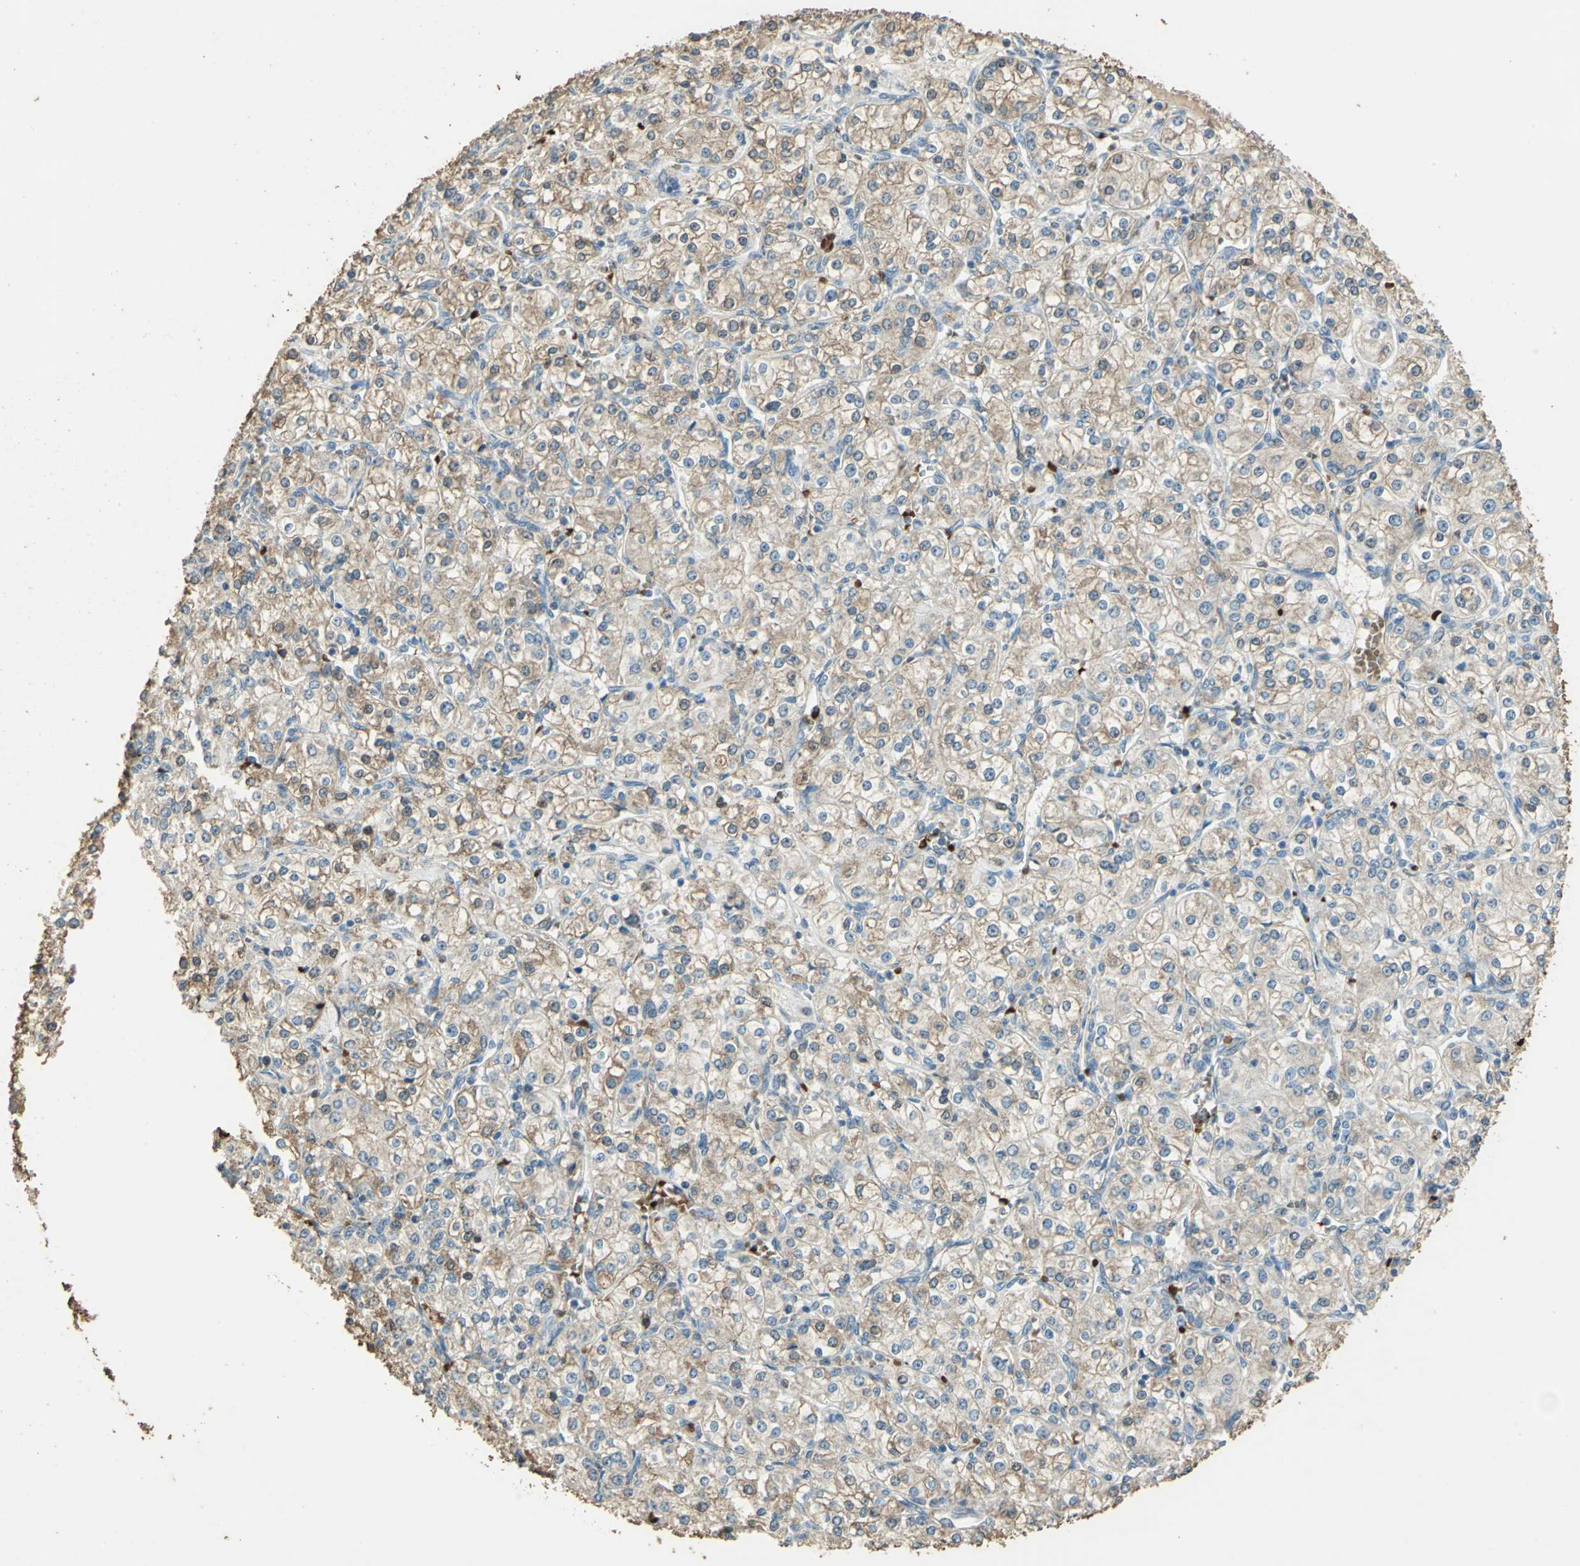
{"staining": {"intensity": "weak", "quantity": ">75%", "location": "cytoplasmic/membranous"}, "tissue": "renal cancer", "cell_type": "Tumor cells", "image_type": "cancer", "snomed": [{"axis": "morphology", "description": "Adenocarcinoma, NOS"}, {"axis": "topography", "description": "Kidney"}], "caption": "Tumor cells reveal low levels of weak cytoplasmic/membranous staining in about >75% of cells in human adenocarcinoma (renal).", "gene": "TRAPPC2", "patient": {"sex": "male", "age": 77}}